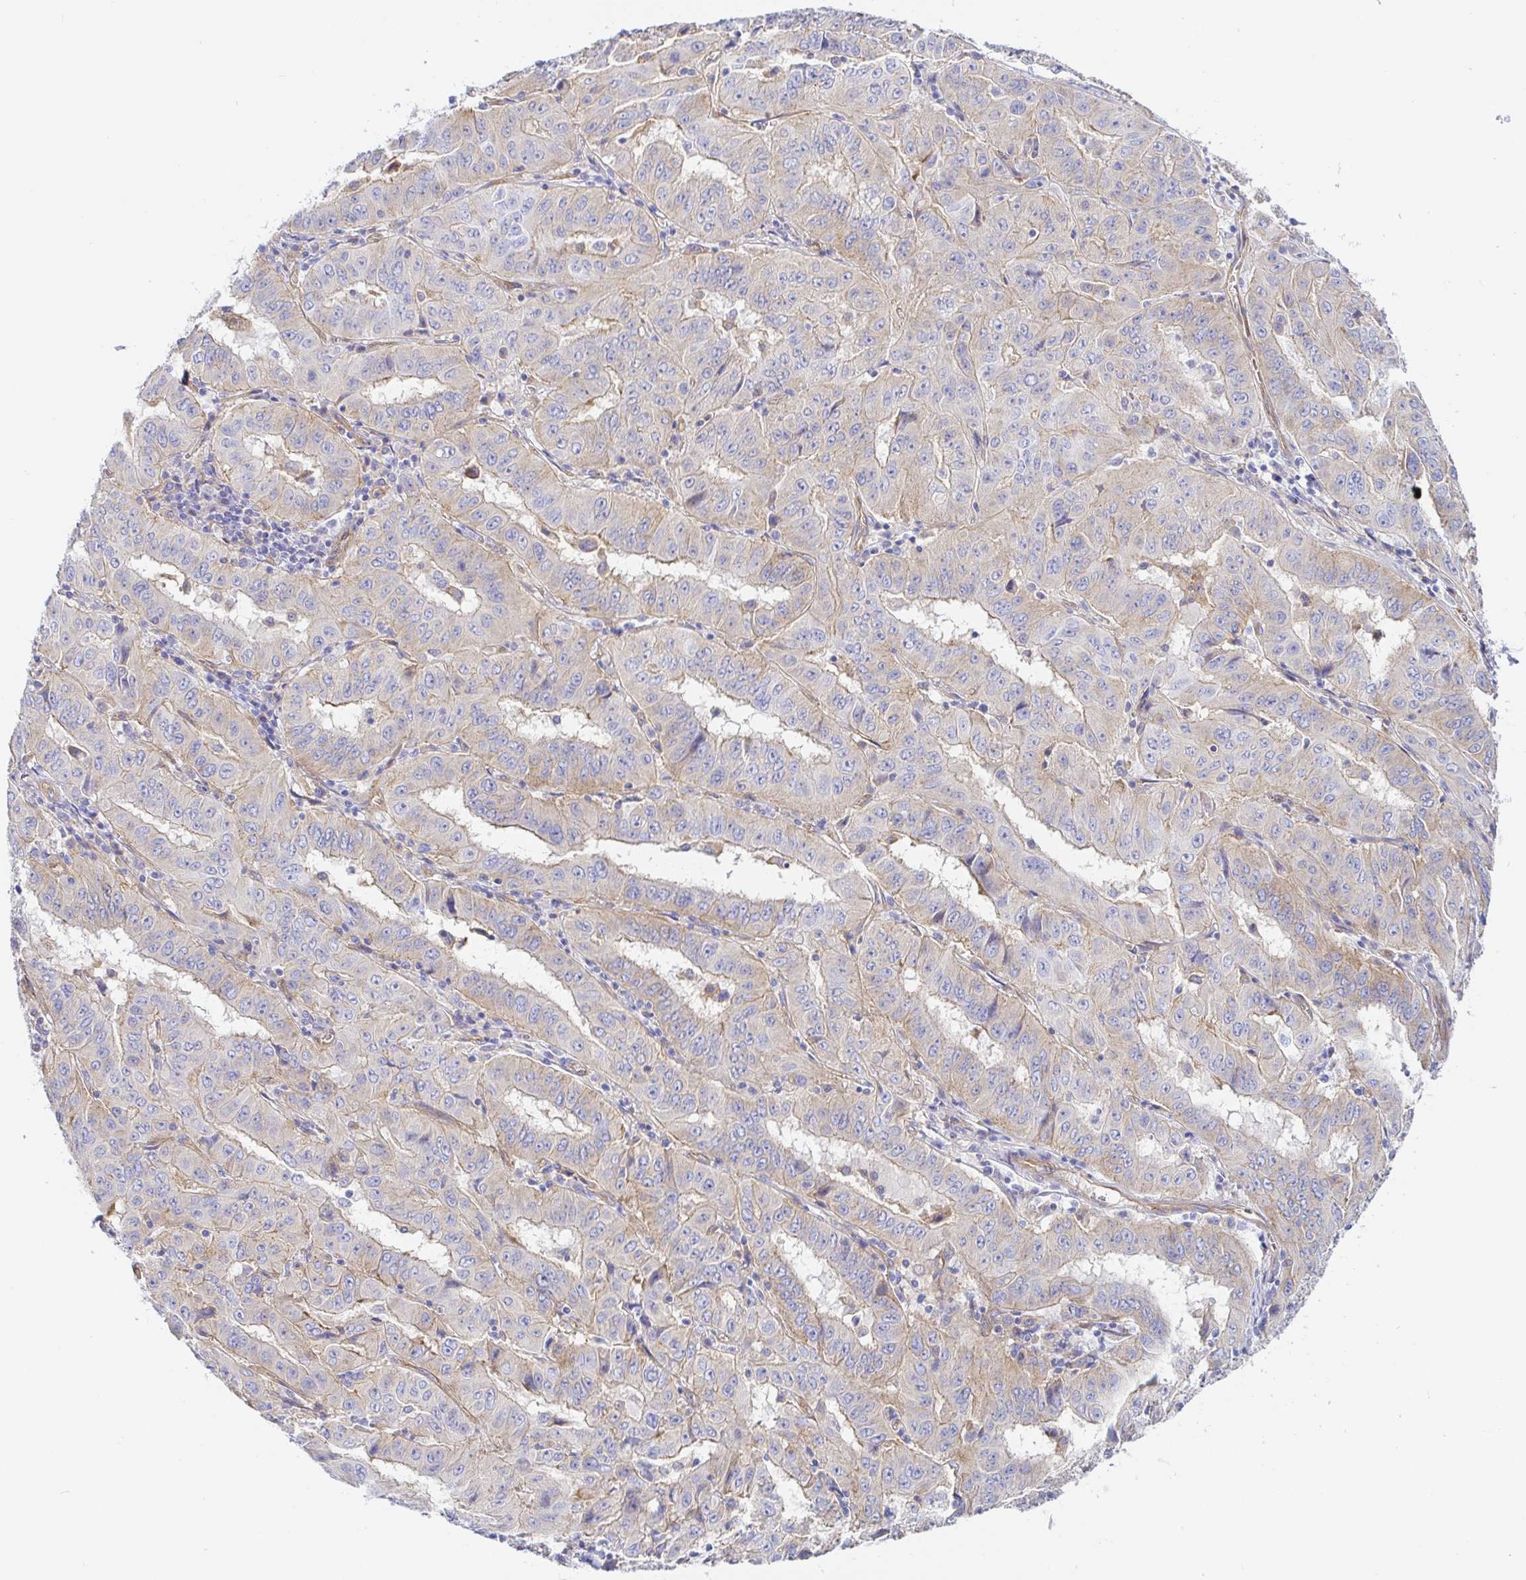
{"staining": {"intensity": "weak", "quantity": "<25%", "location": "cytoplasmic/membranous"}, "tissue": "pancreatic cancer", "cell_type": "Tumor cells", "image_type": "cancer", "snomed": [{"axis": "morphology", "description": "Adenocarcinoma, NOS"}, {"axis": "topography", "description": "Pancreas"}], "caption": "Histopathology image shows no significant protein positivity in tumor cells of adenocarcinoma (pancreatic).", "gene": "ARL4D", "patient": {"sex": "male", "age": 63}}